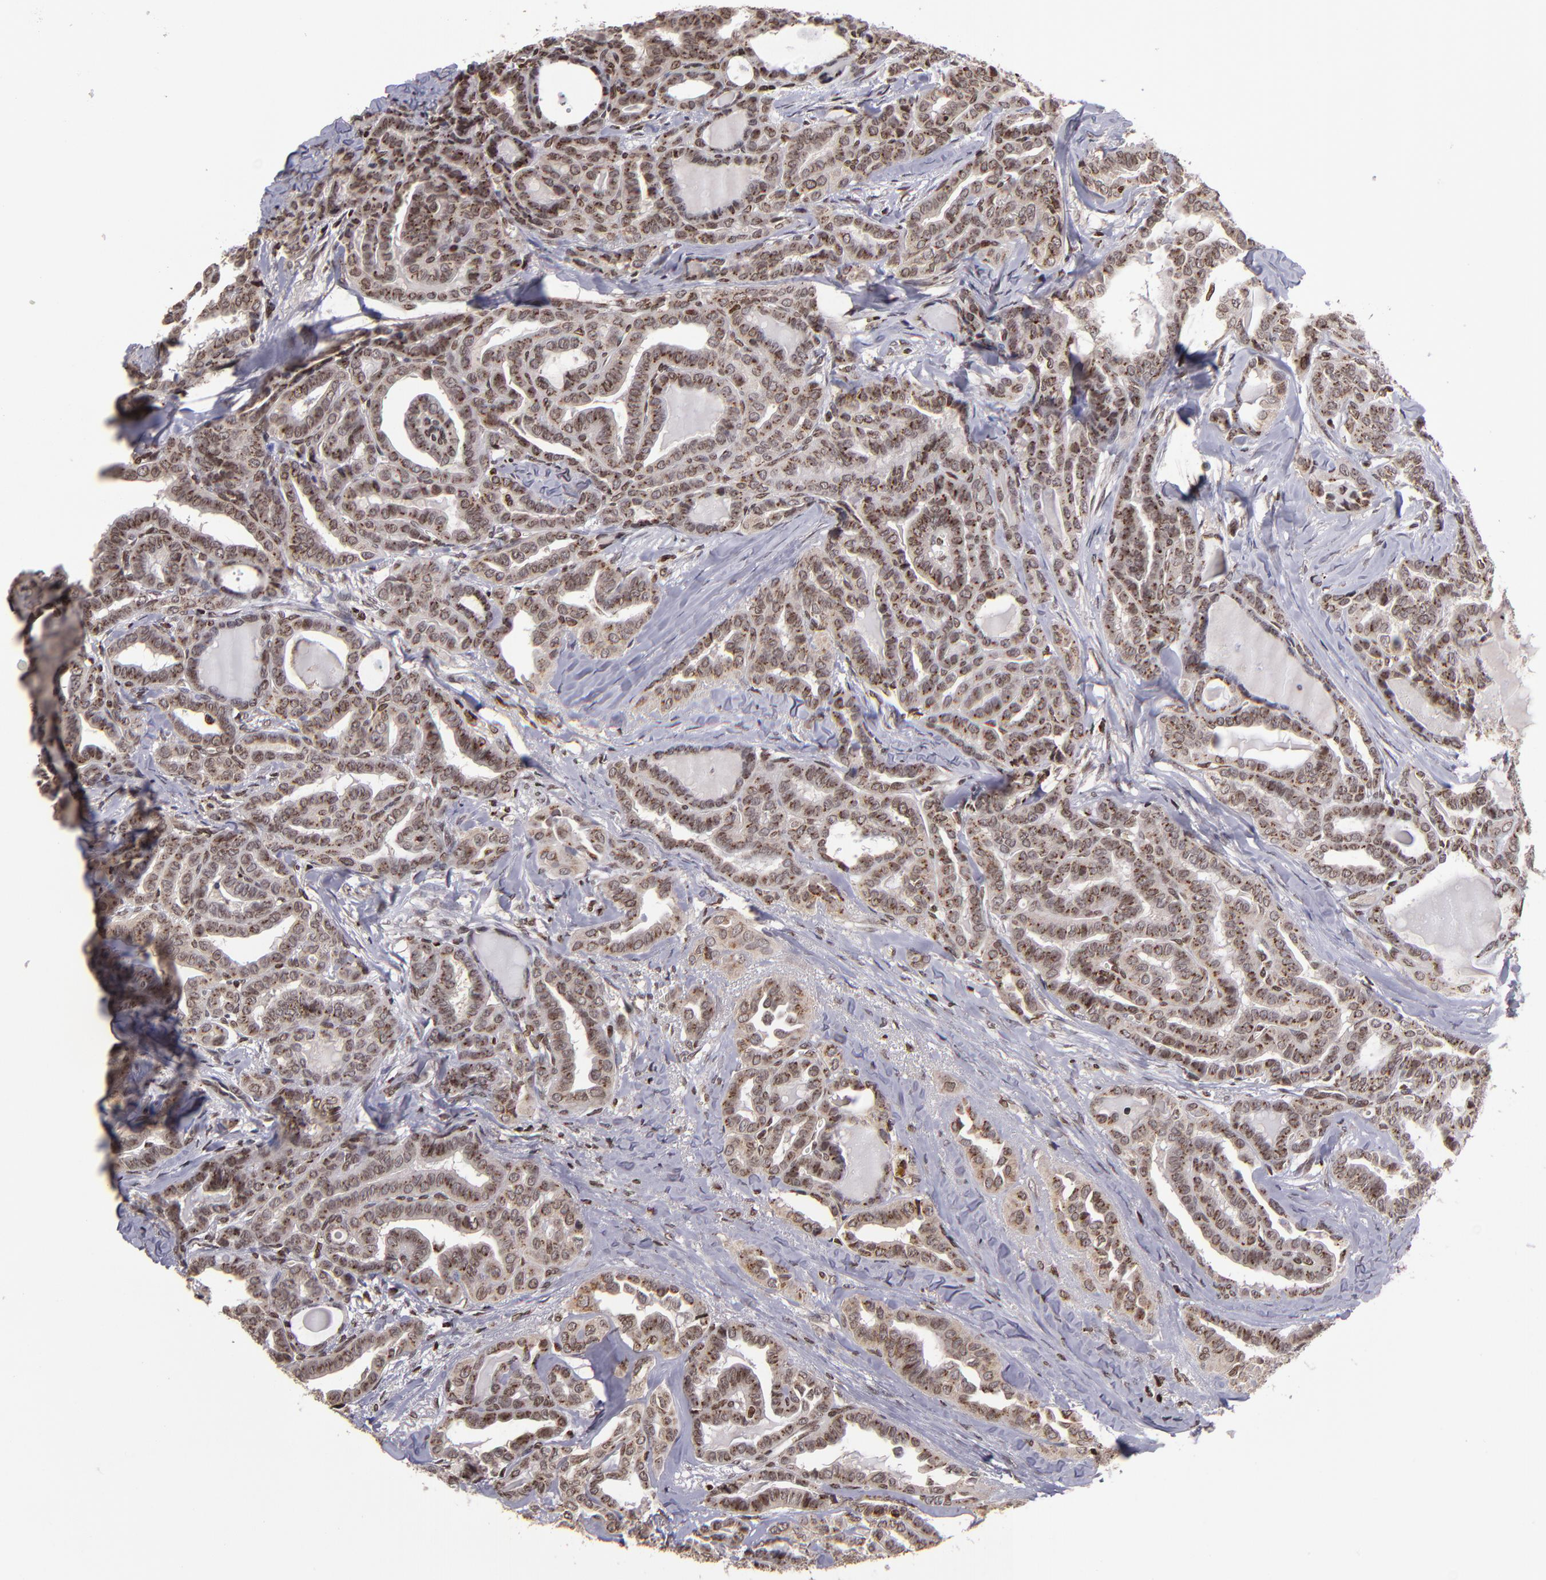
{"staining": {"intensity": "moderate", "quantity": ">75%", "location": "cytoplasmic/membranous,nuclear"}, "tissue": "thyroid cancer", "cell_type": "Tumor cells", "image_type": "cancer", "snomed": [{"axis": "morphology", "description": "Carcinoma, NOS"}, {"axis": "topography", "description": "Thyroid gland"}], "caption": "Tumor cells reveal medium levels of moderate cytoplasmic/membranous and nuclear staining in approximately >75% of cells in human thyroid cancer (carcinoma).", "gene": "CSDC2", "patient": {"sex": "female", "age": 91}}